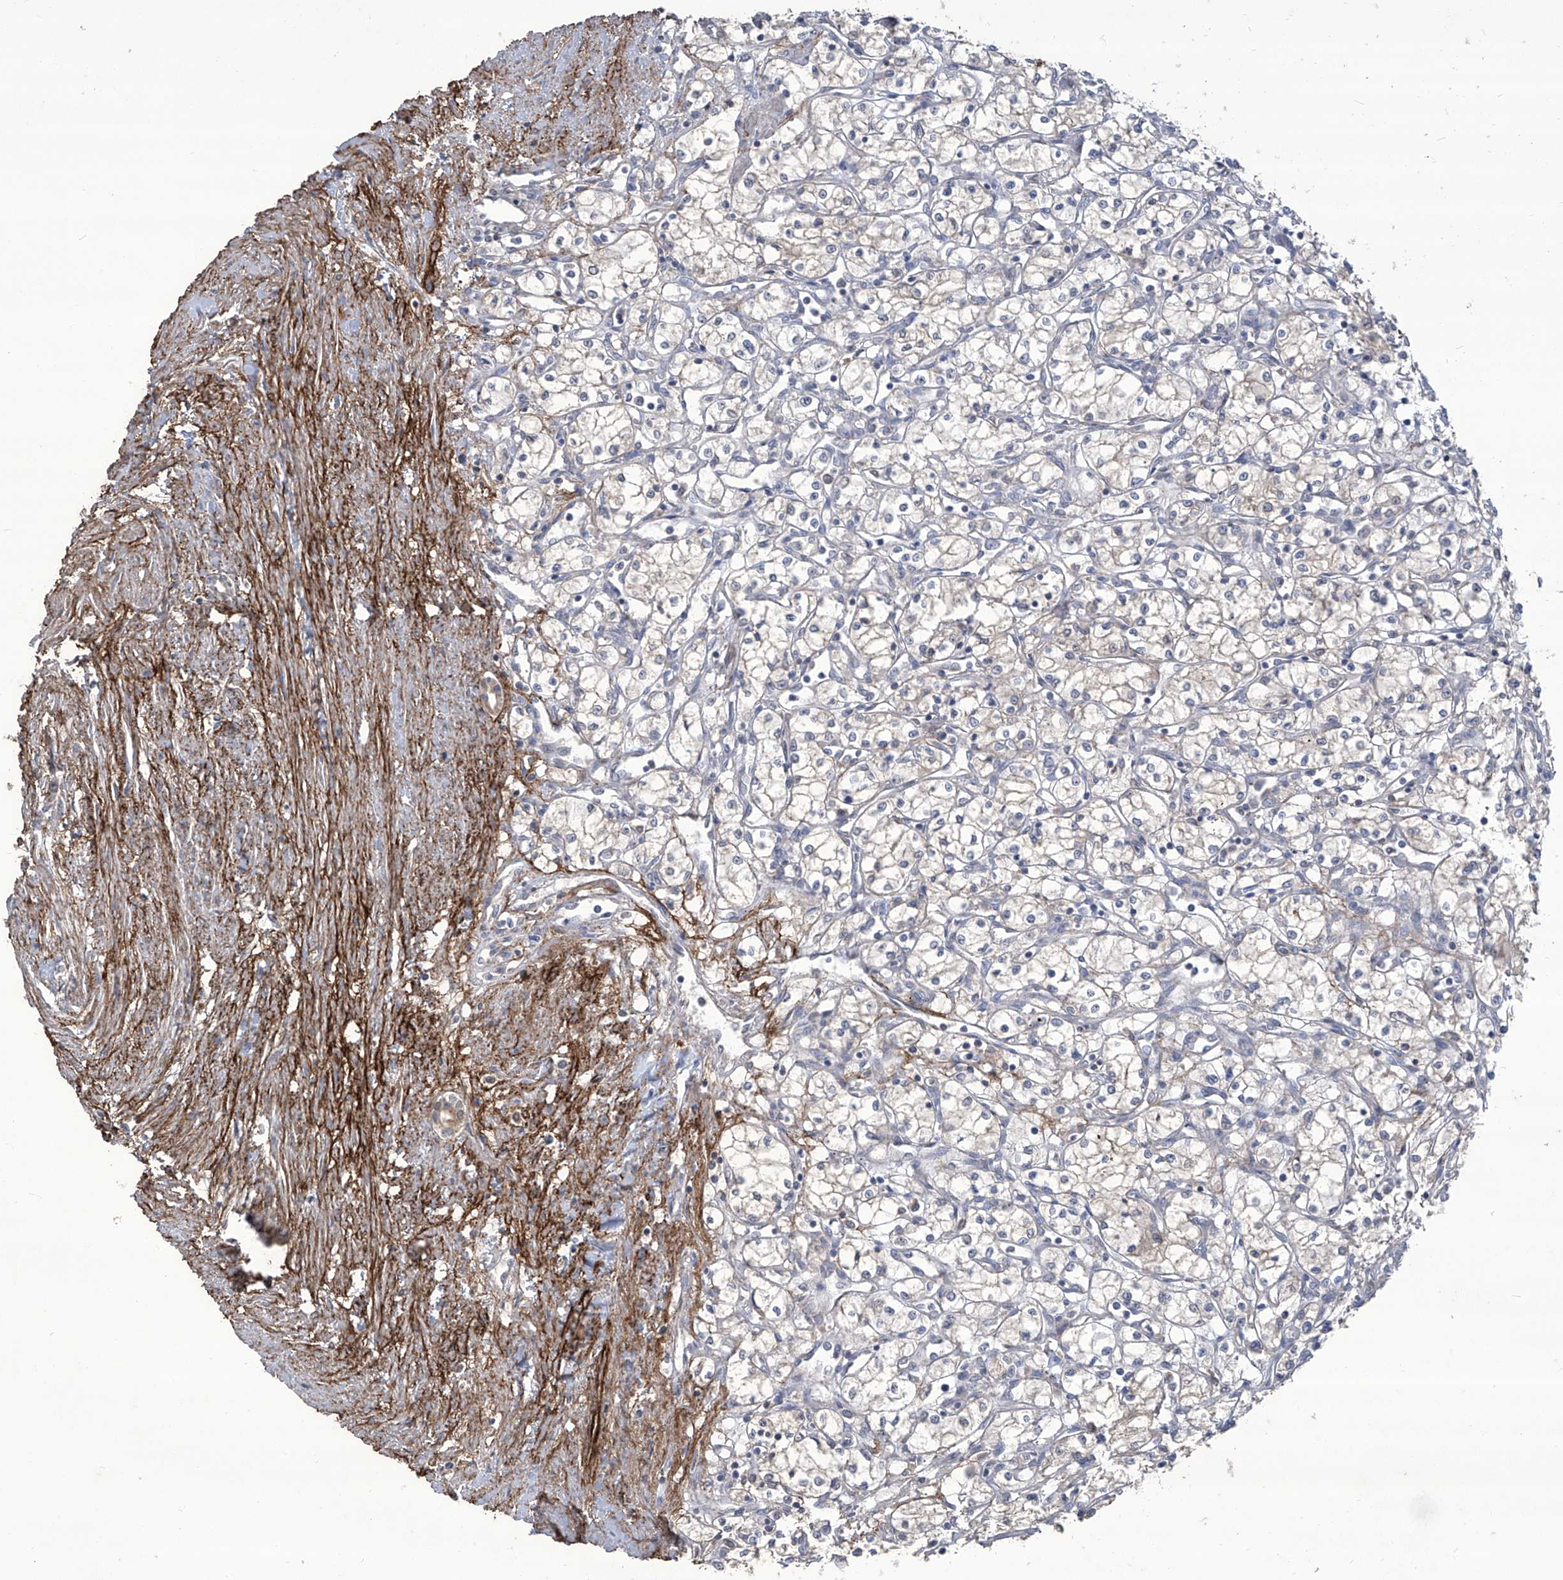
{"staining": {"intensity": "negative", "quantity": "none", "location": "none"}, "tissue": "renal cancer", "cell_type": "Tumor cells", "image_type": "cancer", "snomed": [{"axis": "morphology", "description": "Adenocarcinoma, NOS"}, {"axis": "topography", "description": "Kidney"}], "caption": "Immunohistochemical staining of renal cancer (adenocarcinoma) demonstrates no significant positivity in tumor cells.", "gene": "TXNIP", "patient": {"sex": "male", "age": 59}}